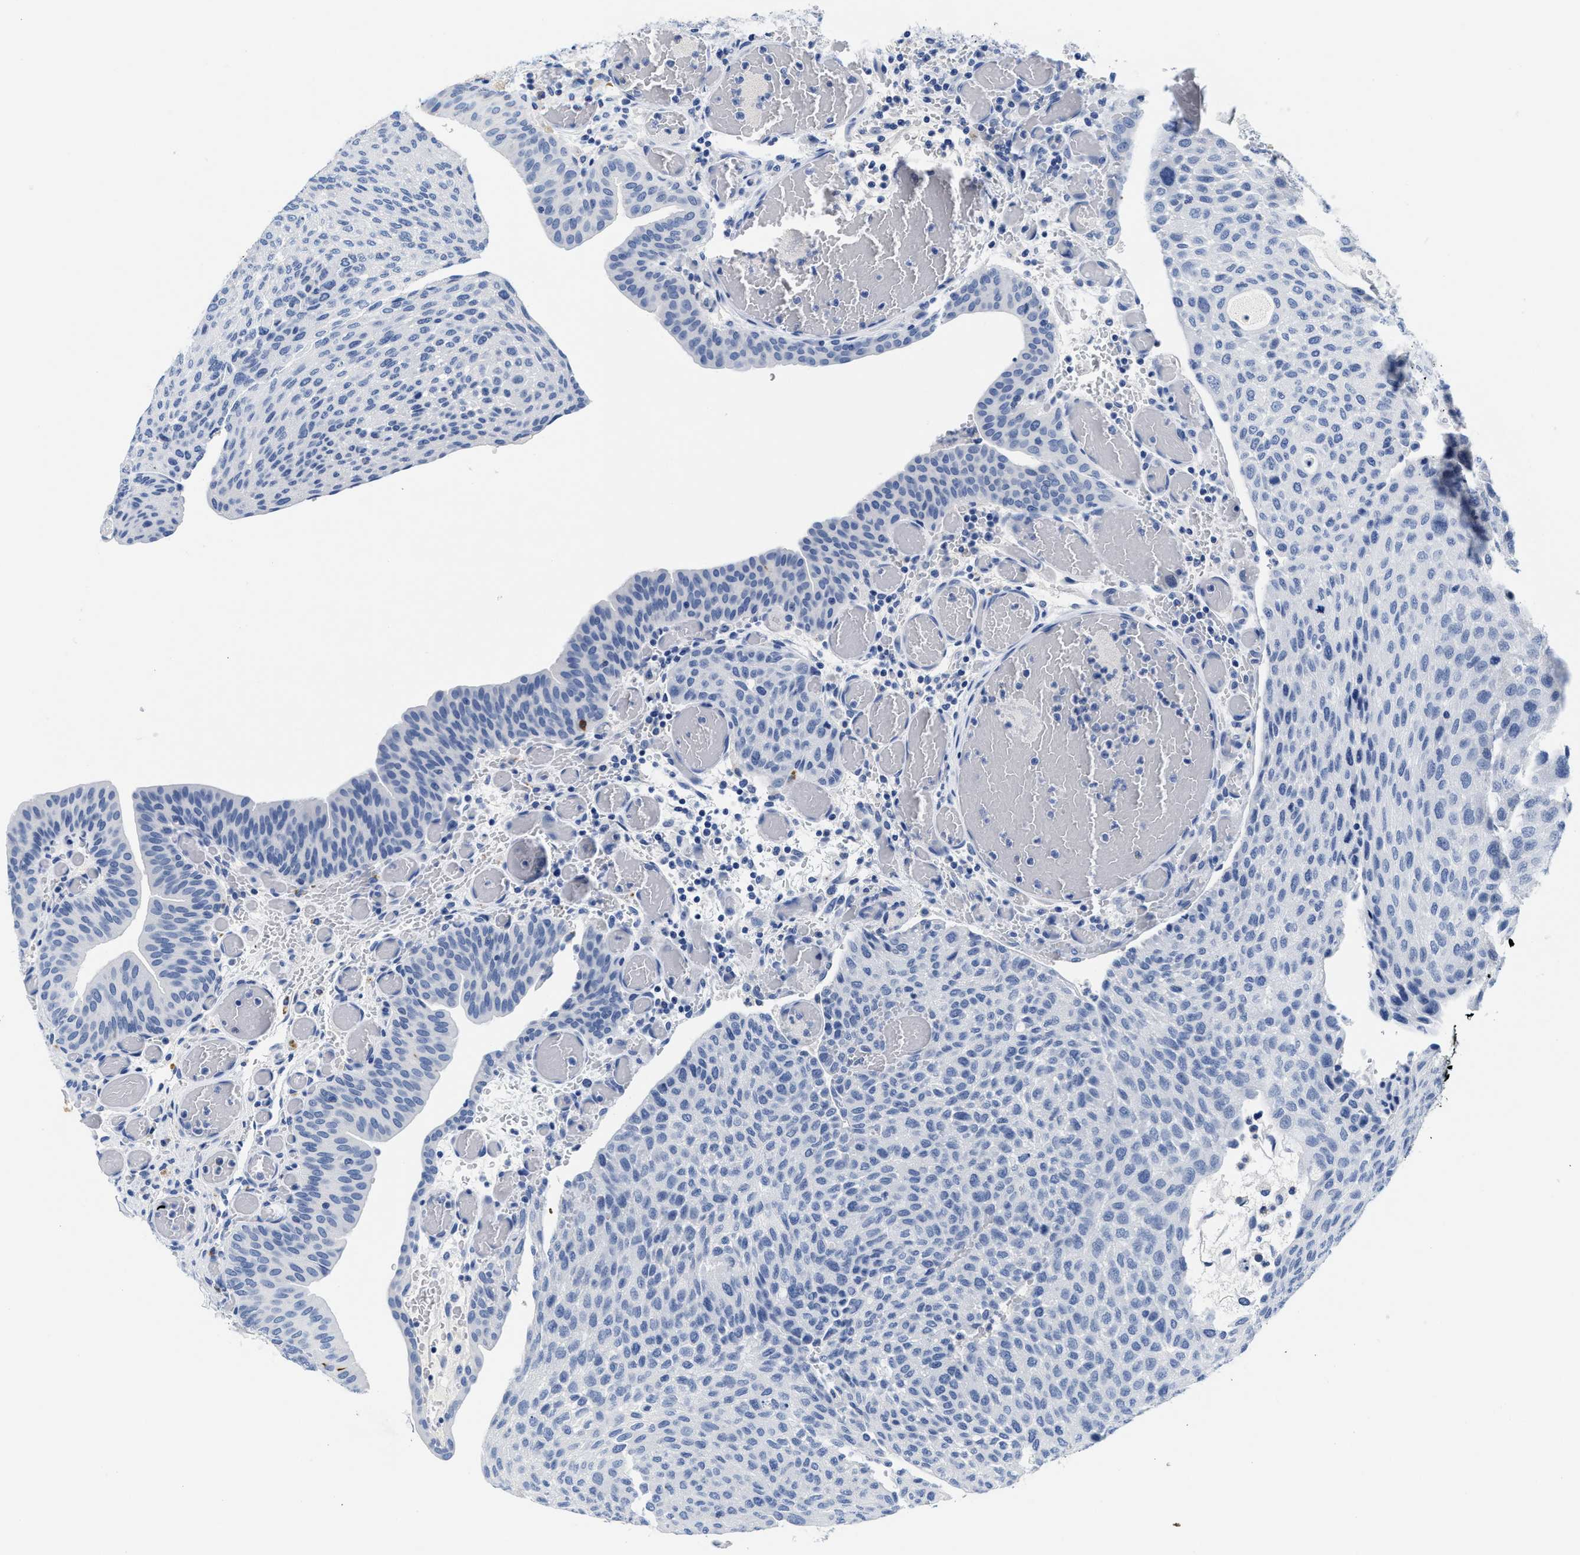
{"staining": {"intensity": "negative", "quantity": "none", "location": "none"}, "tissue": "urothelial cancer", "cell_type": "Tumor cells", "image_type": "cancer", "snomed": [{"axis": "morphology", "description": "Urothelial carcinoma, Low grade"}, {"axis": "morphology", "description": "Urothelial carcinoma, High grade"}, {"axis": "topography", "description": "Urinary bladder"}], "caption": "Tumor cells show no significant protein positivity in urothelial cancer. (Brightfield microscopy of DAB immunohistochemistry (IHC) at high magnification).", "gene": "TTC3", "patient": {"sex": "male", "age": 35}}